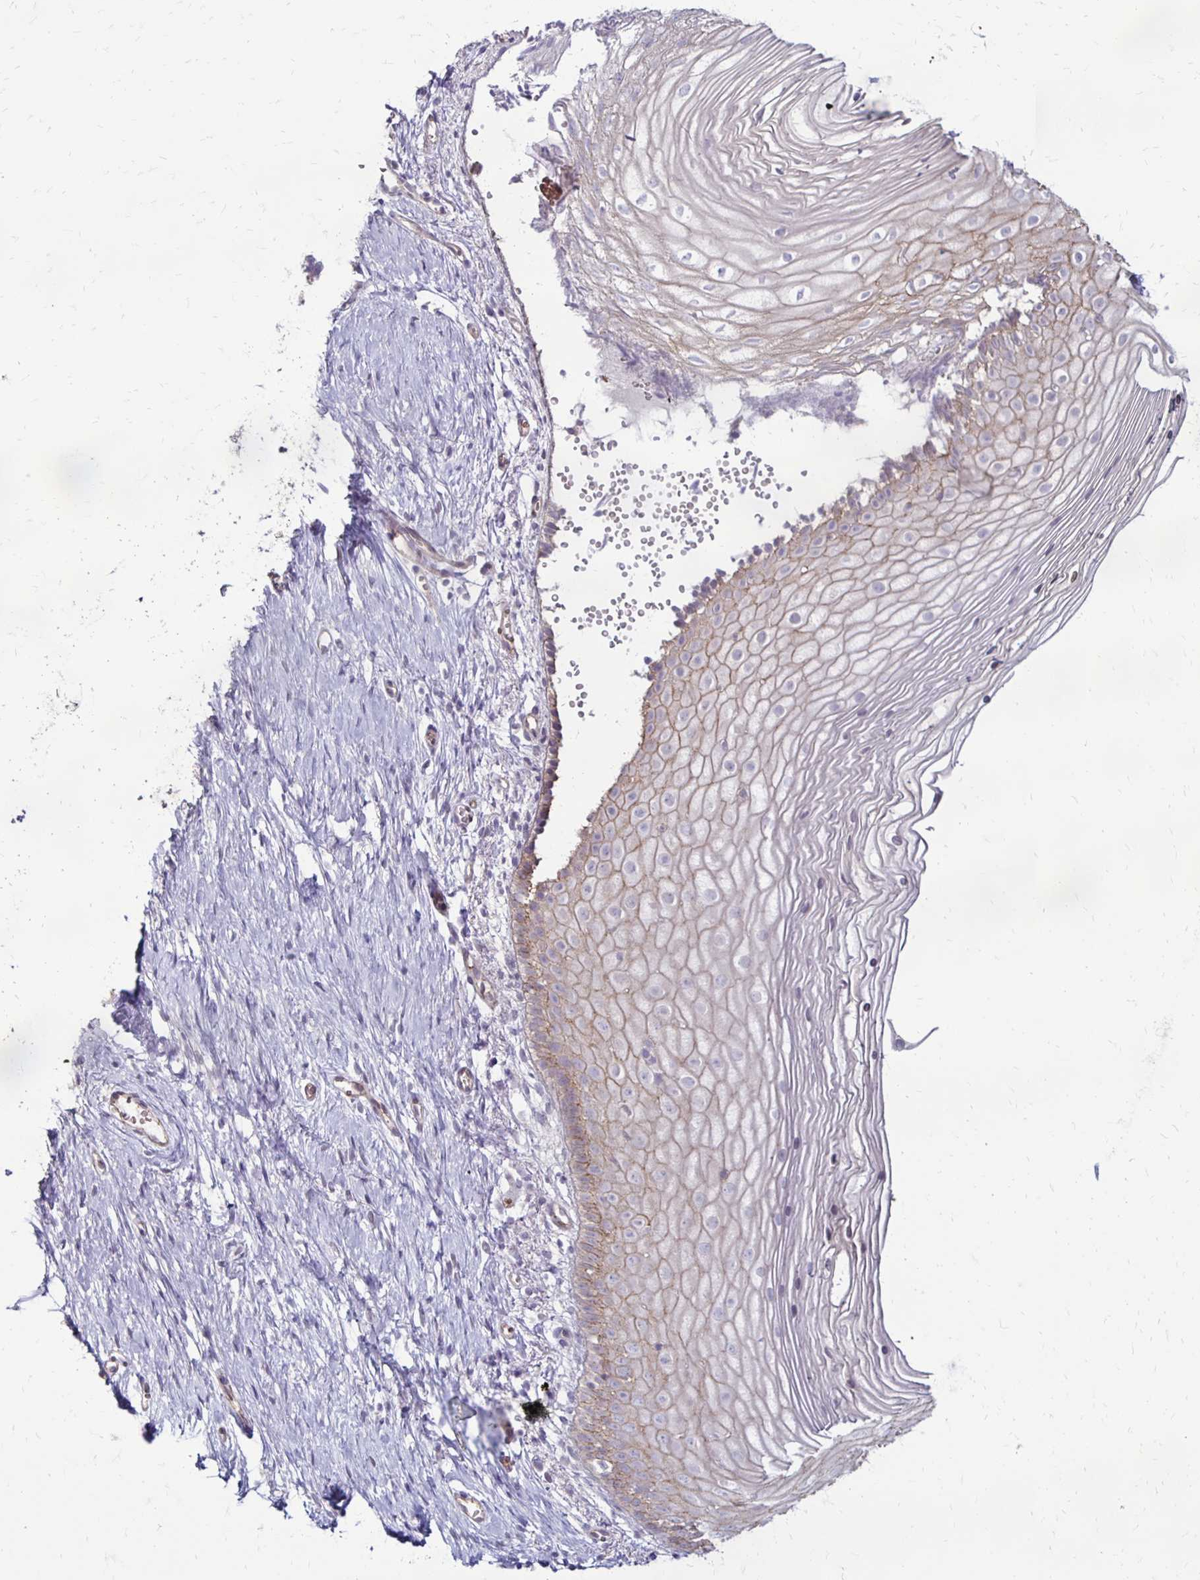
{"staining": {"intensity": "weak", "quantity": "25%-75%", "location": "cytoplasmic/membranous"}, "tissue": "vagina", "cell_type": "Squamous epithelial cells", "image_type": "normal", "snomed": [{"axis": "morphology", "description": "Normal tissue, NOS"}, {"axis": "topography", "description": "Vagina"}], "caption": "IHC photomicrograph of benign human vagina stained for a protein (brown), which displays low levels of weak cytoplasmic/membranous positivity in approximately 25%-75% of squamous epithelial cells.", "gene": "KATNBL1", "patient": {"sex": "female", "age": 56}}